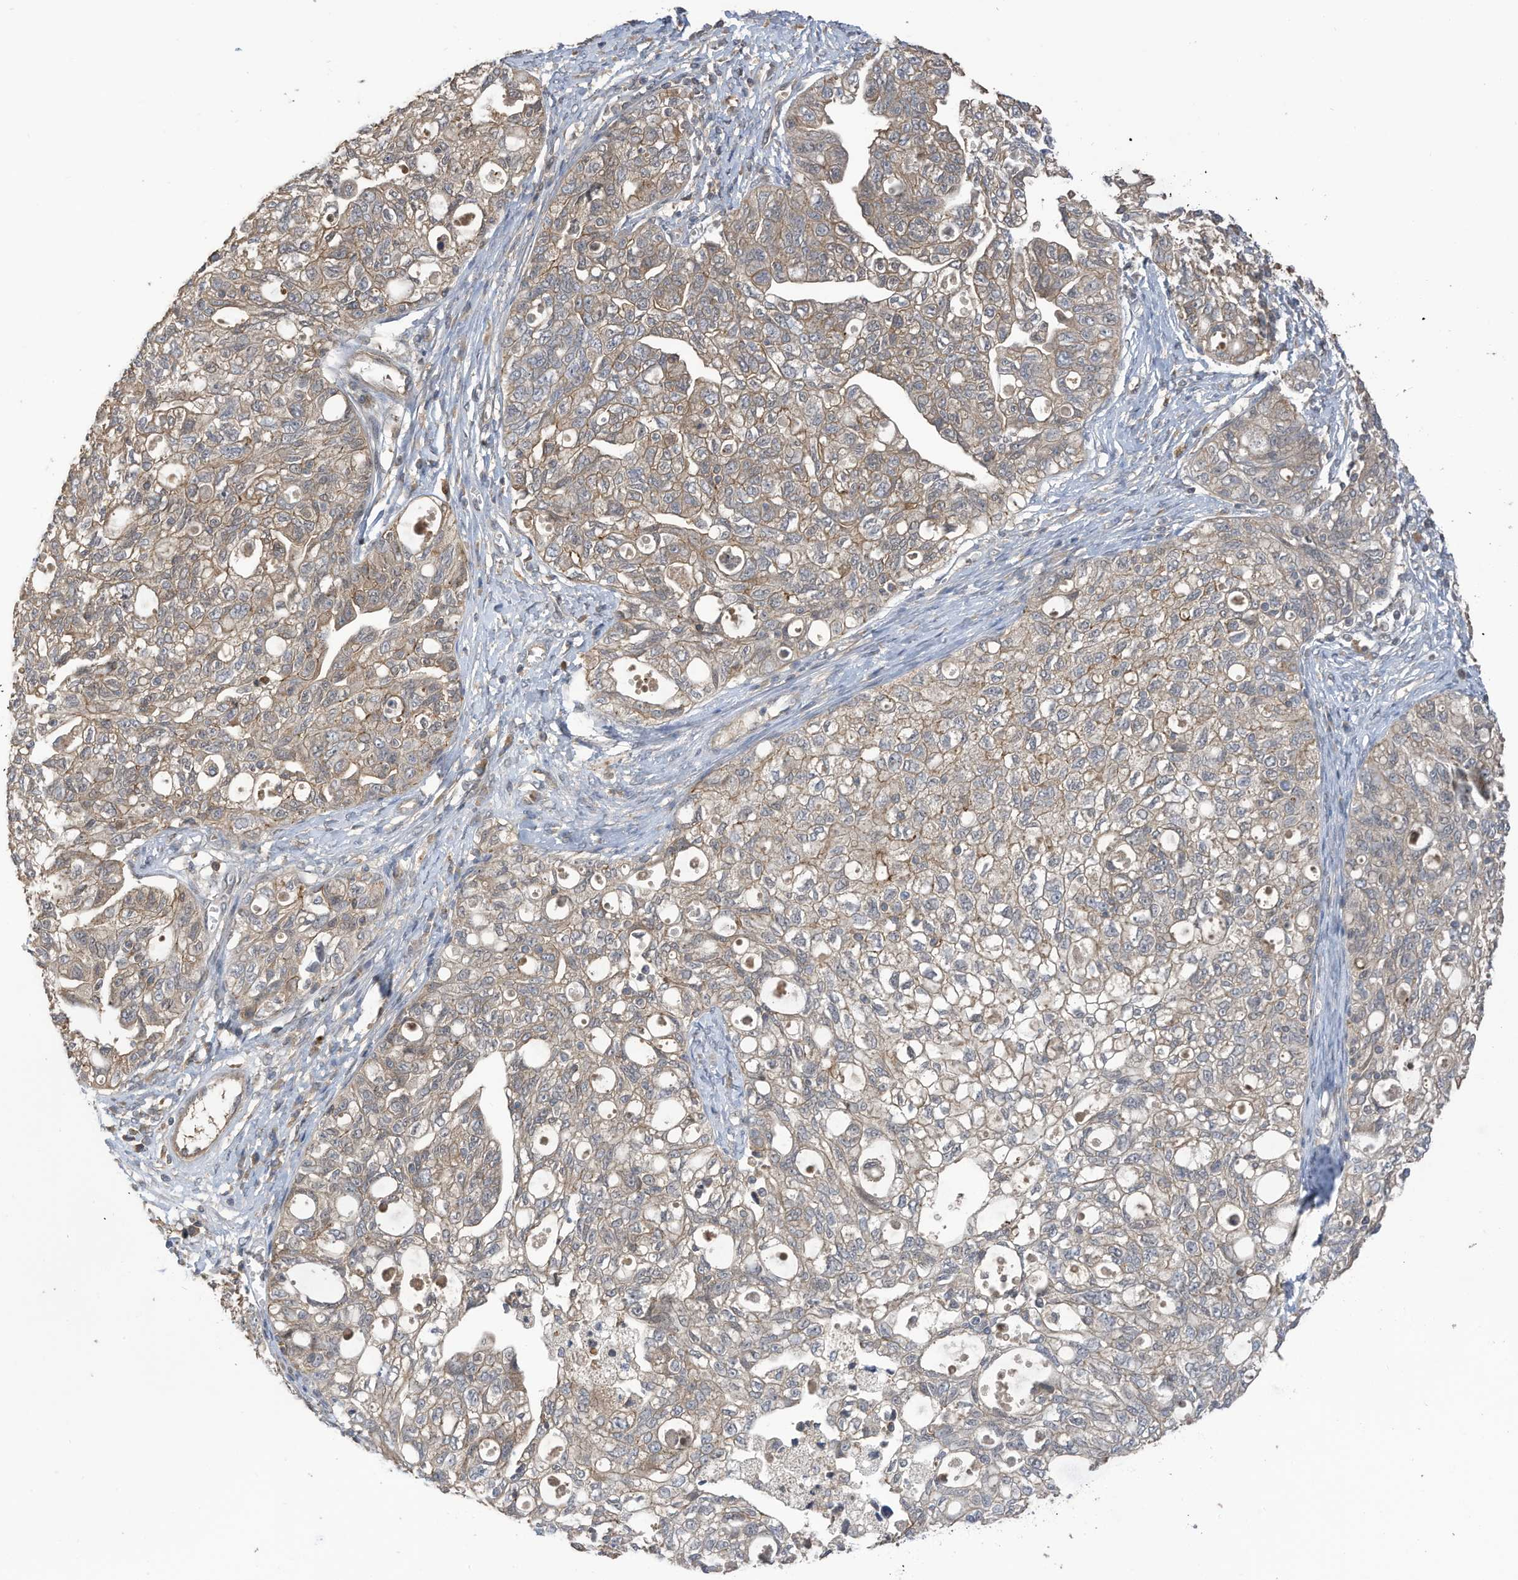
{"staining": {"intensity": "weak", "quantity": ">75%", "location": "cytoplasmic/membranous"}, "tissue": "ovarian cancer", "cell_type": "Tumor cells", "image_type": "cancer", "snomed": [{"axis": "morphology", "description": "Carcinoma, NOS"}, {"axis": "morphology", "description": "Cystadenocarcinoma, serous, NOS"}, {"axis": "topography", "description": "Ovary"}], "caption": "Ovarian serous cystadenocarcinoma was stained to show a protein in brown. There is low levels of weak cytoplasmic/membranous expression in about >75% of tumor cells. The protein of interest is stained brown, and the nuclei are stained in blue (DAB (3,3'-diaminobenzidine) IHC with brightfield microscopy, high magnification).", "gene": "REC8", "patient": {"sex": "female", "age": 69}}